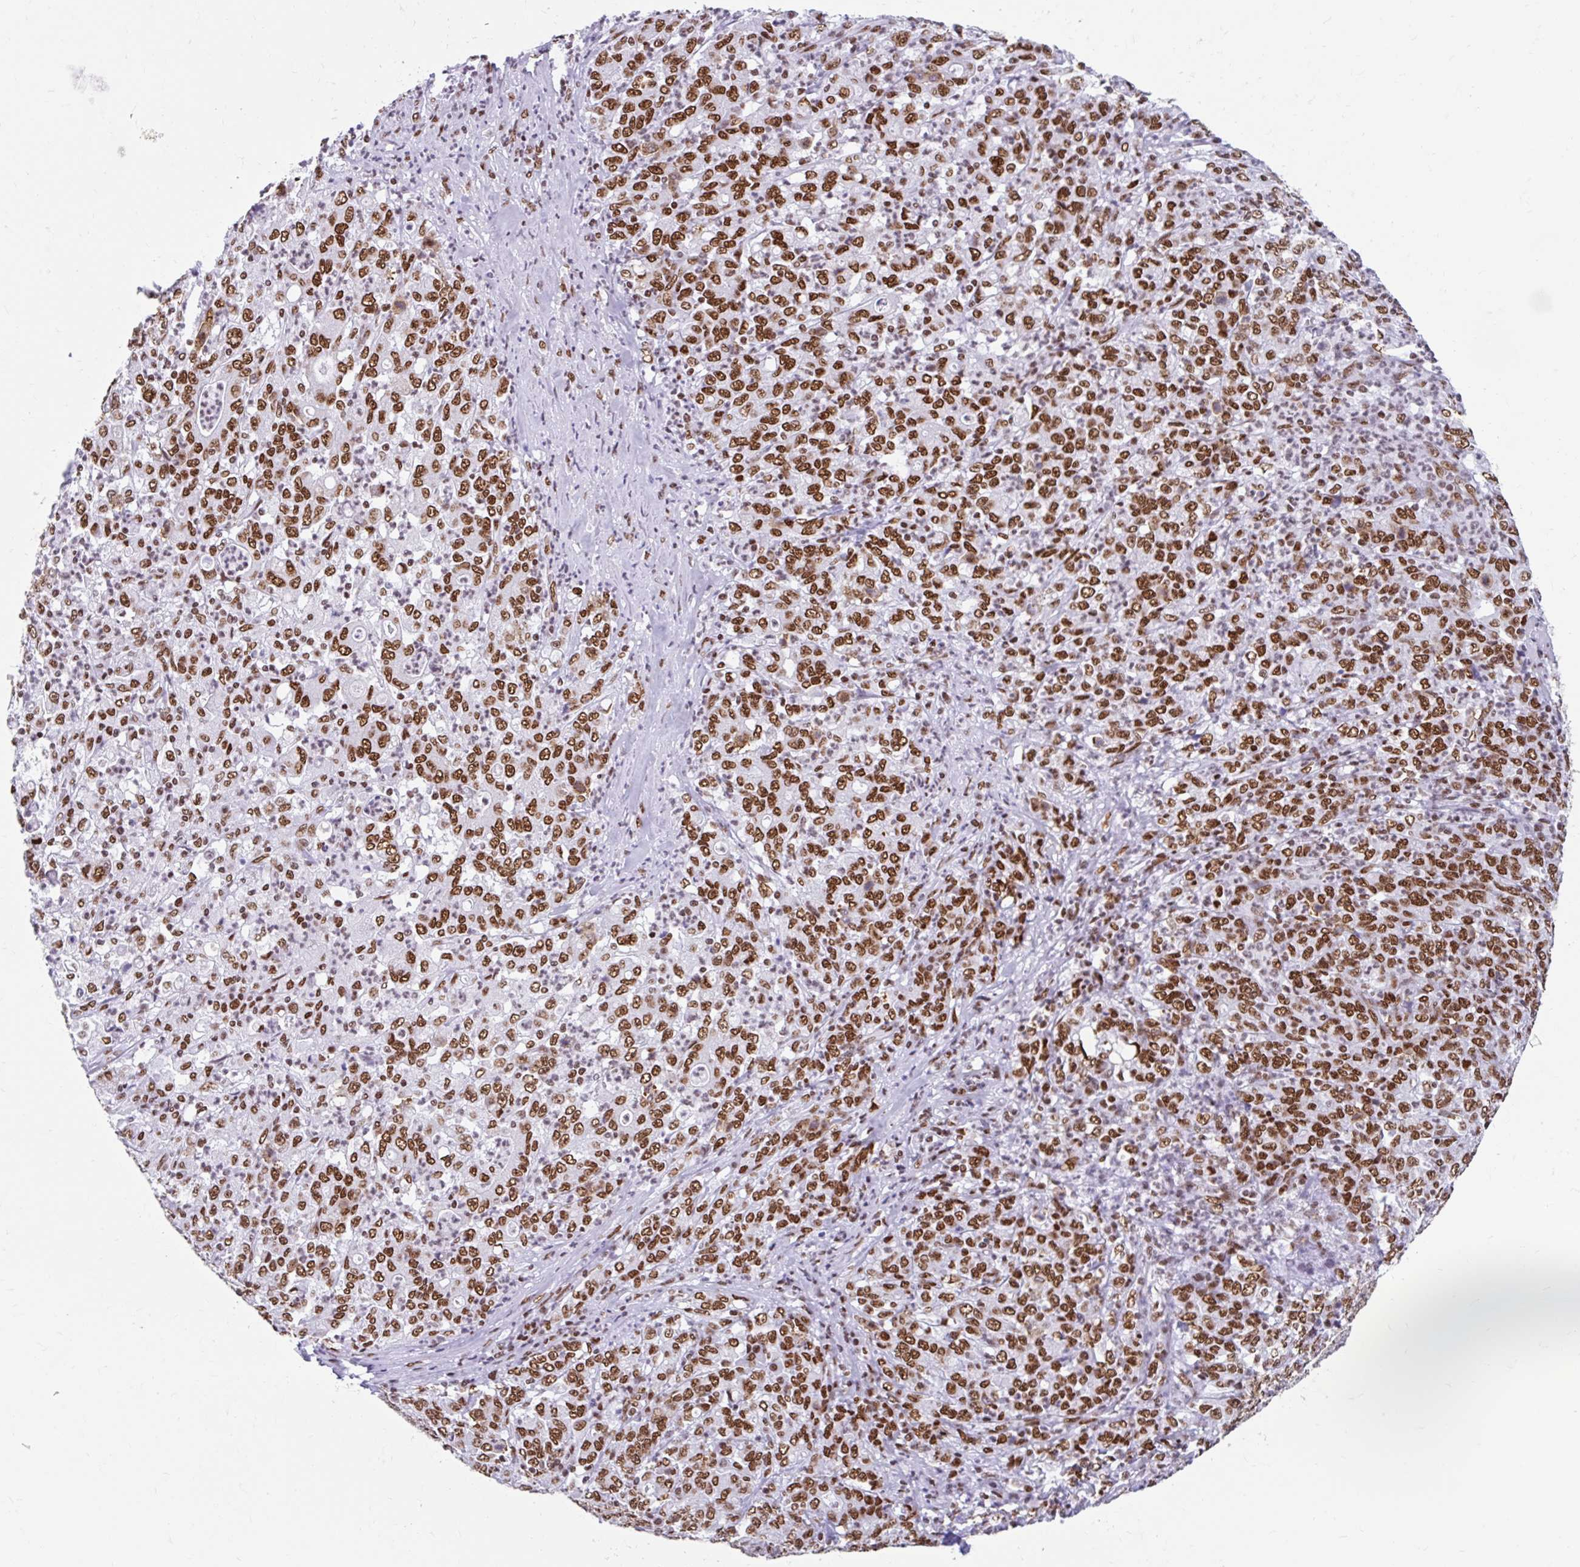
{"staining": {"intensity": "moderate", "quantity": ">75%", "location": "nuclear"}, "tissue": "stomach cancer", "cell_type": "Tumor cells", "image_type": "cancer", "snomed": [{"axis": "morphology", "description": "Adenocarcinoma, NOS"}, {"axis": "topography", "description": "Stomach, lower"}], "caption": "Adenocarcinoma (stomach) tissue exhibits moderate nuclear expression in about >75% of tumor cells", "gene": "KHDRBS1", "patient": {"sex": "female", "age": 71}}